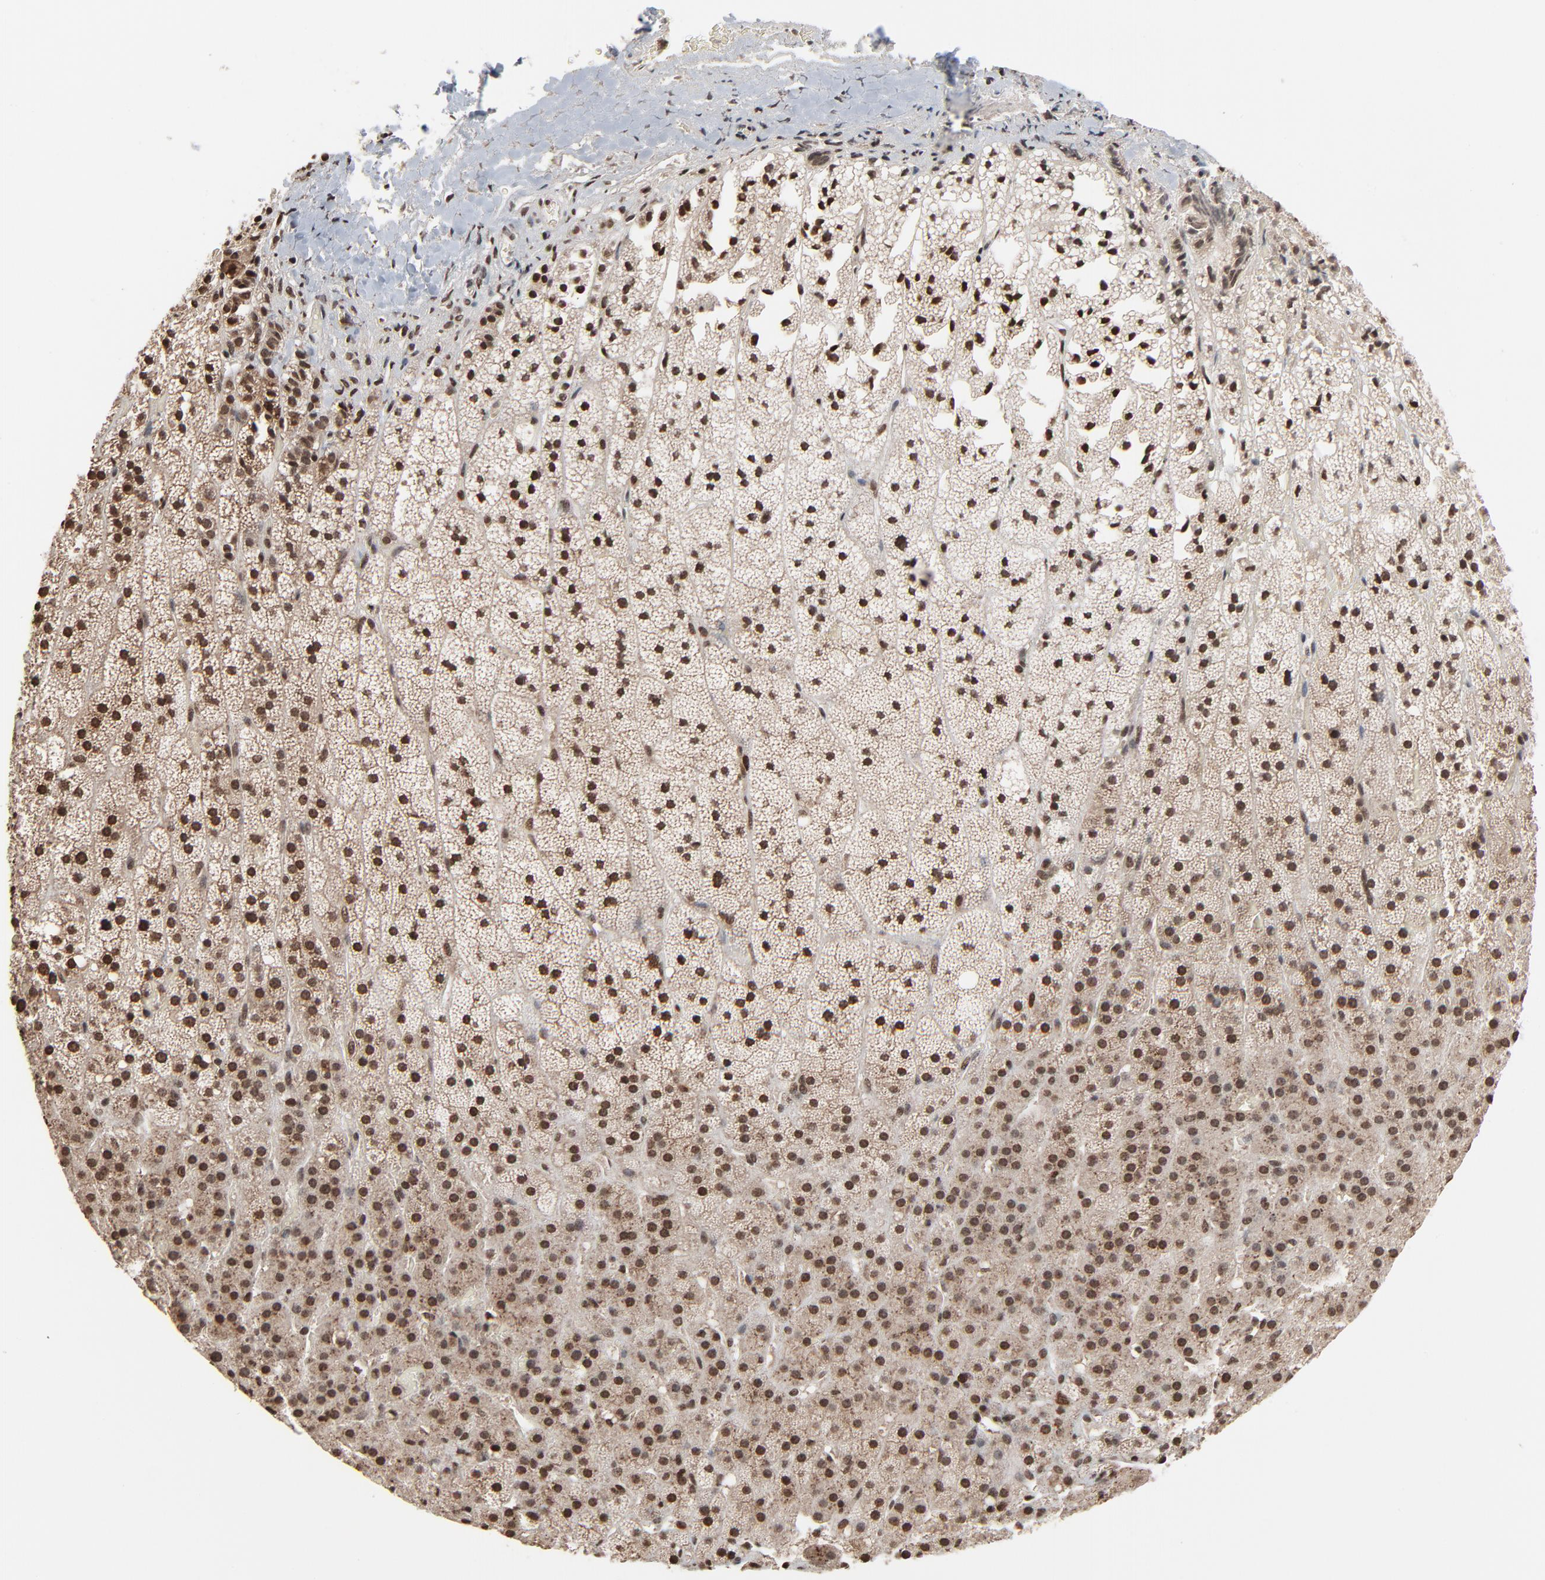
{"staining": {"intensity": "strong", "quantity": ">75%", "location": "nuclear"}, "tissue": "adrenal gland", "cell_type": "Glandular cells", "image_type": "normal", "snomed": [{"axis": "morphology", "description": "Normal tissue, NOS"}, {"axis": "topography", "description": "Adrenal gland"}], "caption": "The photomicrograph demonstrates a brown stain indicating the presence of a protein in the nuclear of glandular cells in adrenal gland.", "gene": "RPS6KA3", "patient": {"sex": "male", "age": 35}}